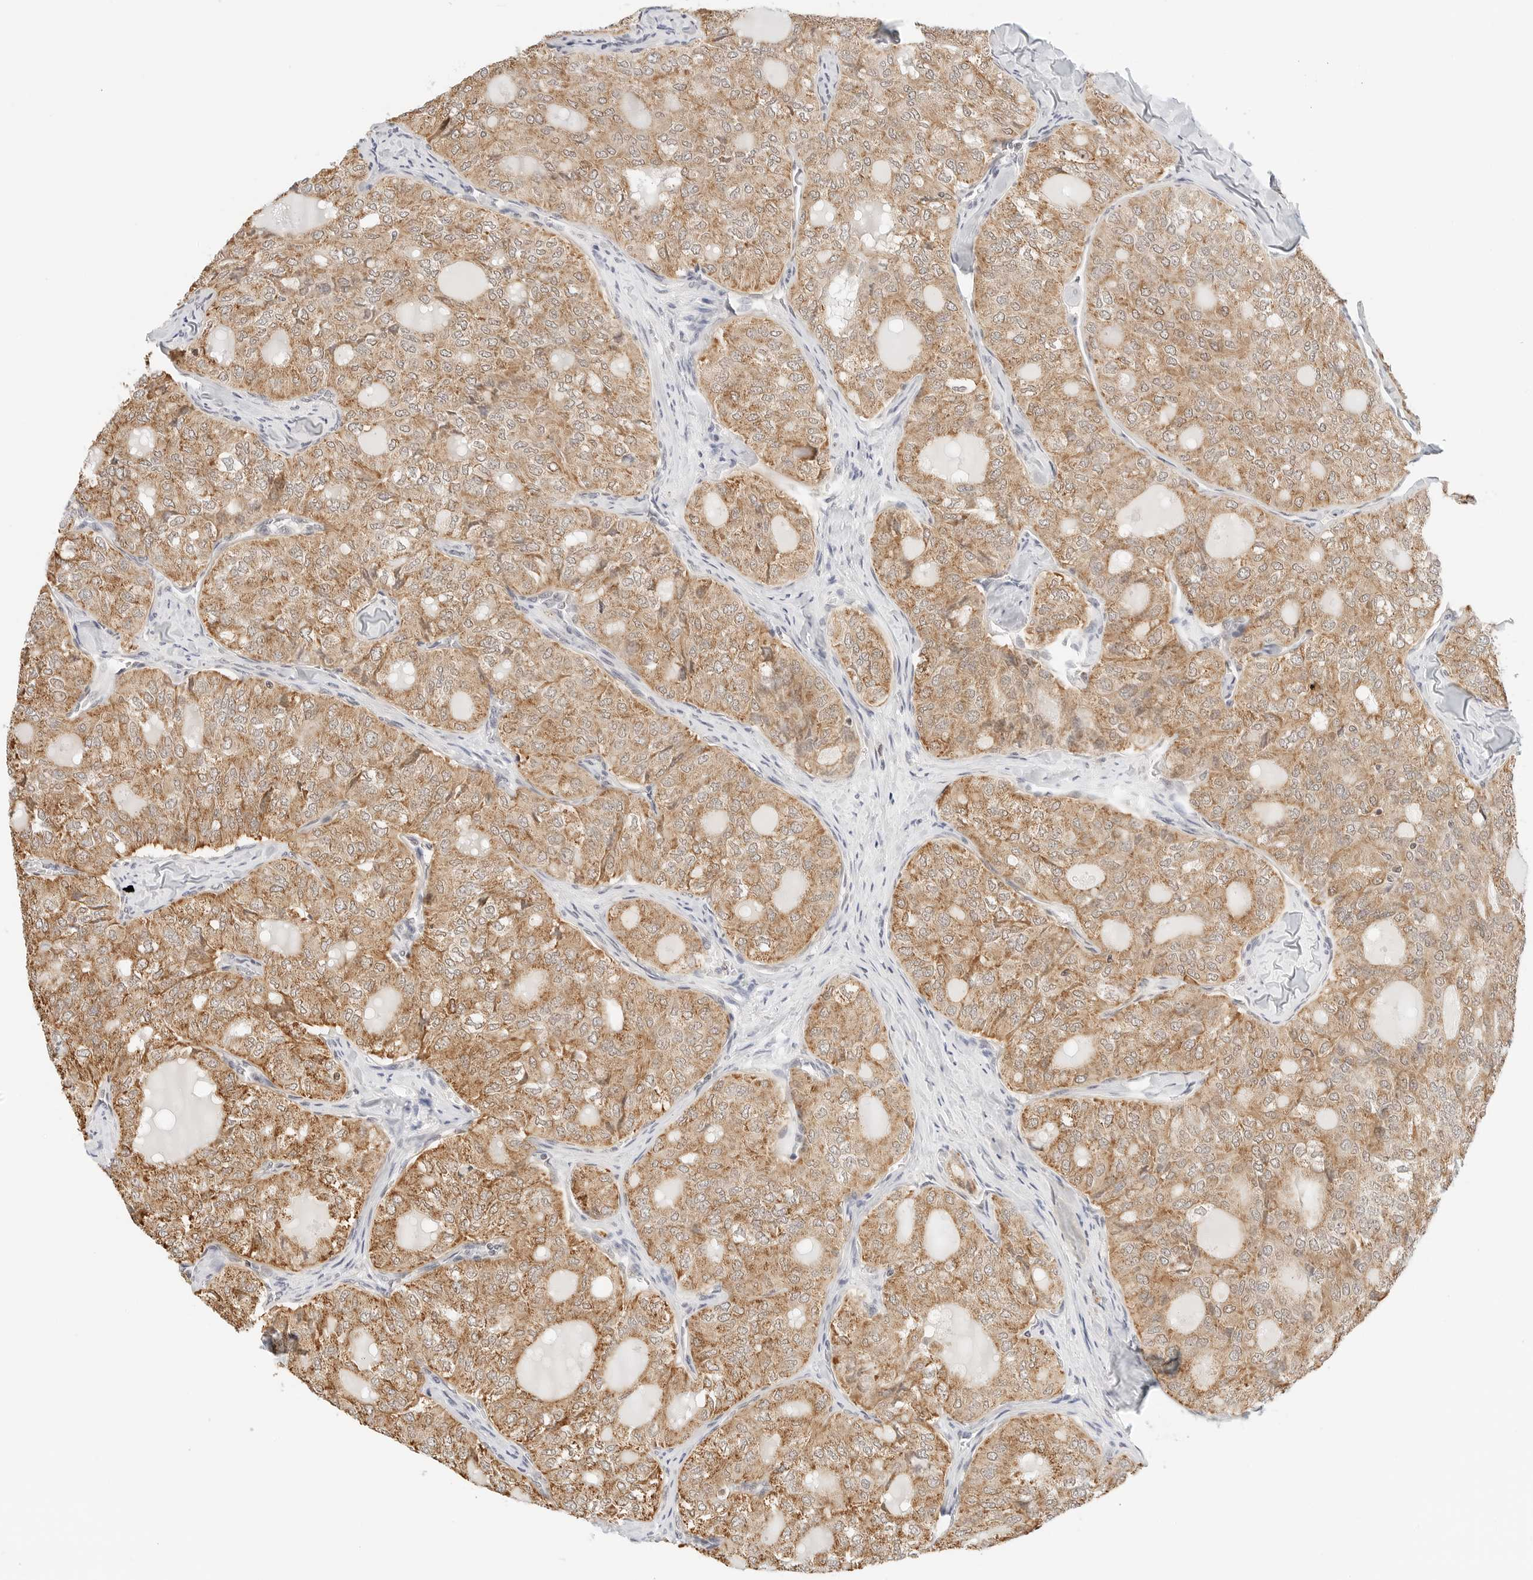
{"staining": {"intensity": "moderate", "quantity": ">75%", "location": "cytoplasmic/membranous"}, "tissue": "thyroid cancer", "cell_type": "Tumor cells", "image_type": "cancer", "snomed": [{"axis": "morphology", "description": "Follicular adenoma carcinoma, NOS"}, {"axis": "topography", "description": "Thyroid gland"}], "caption": "A brown stain labels moderate cytoplasmic/membranous staining of a protein in thyroid cancer tumor cells.", "gene": "ATL1", "patient": {"sex": "male", "age": 75}}